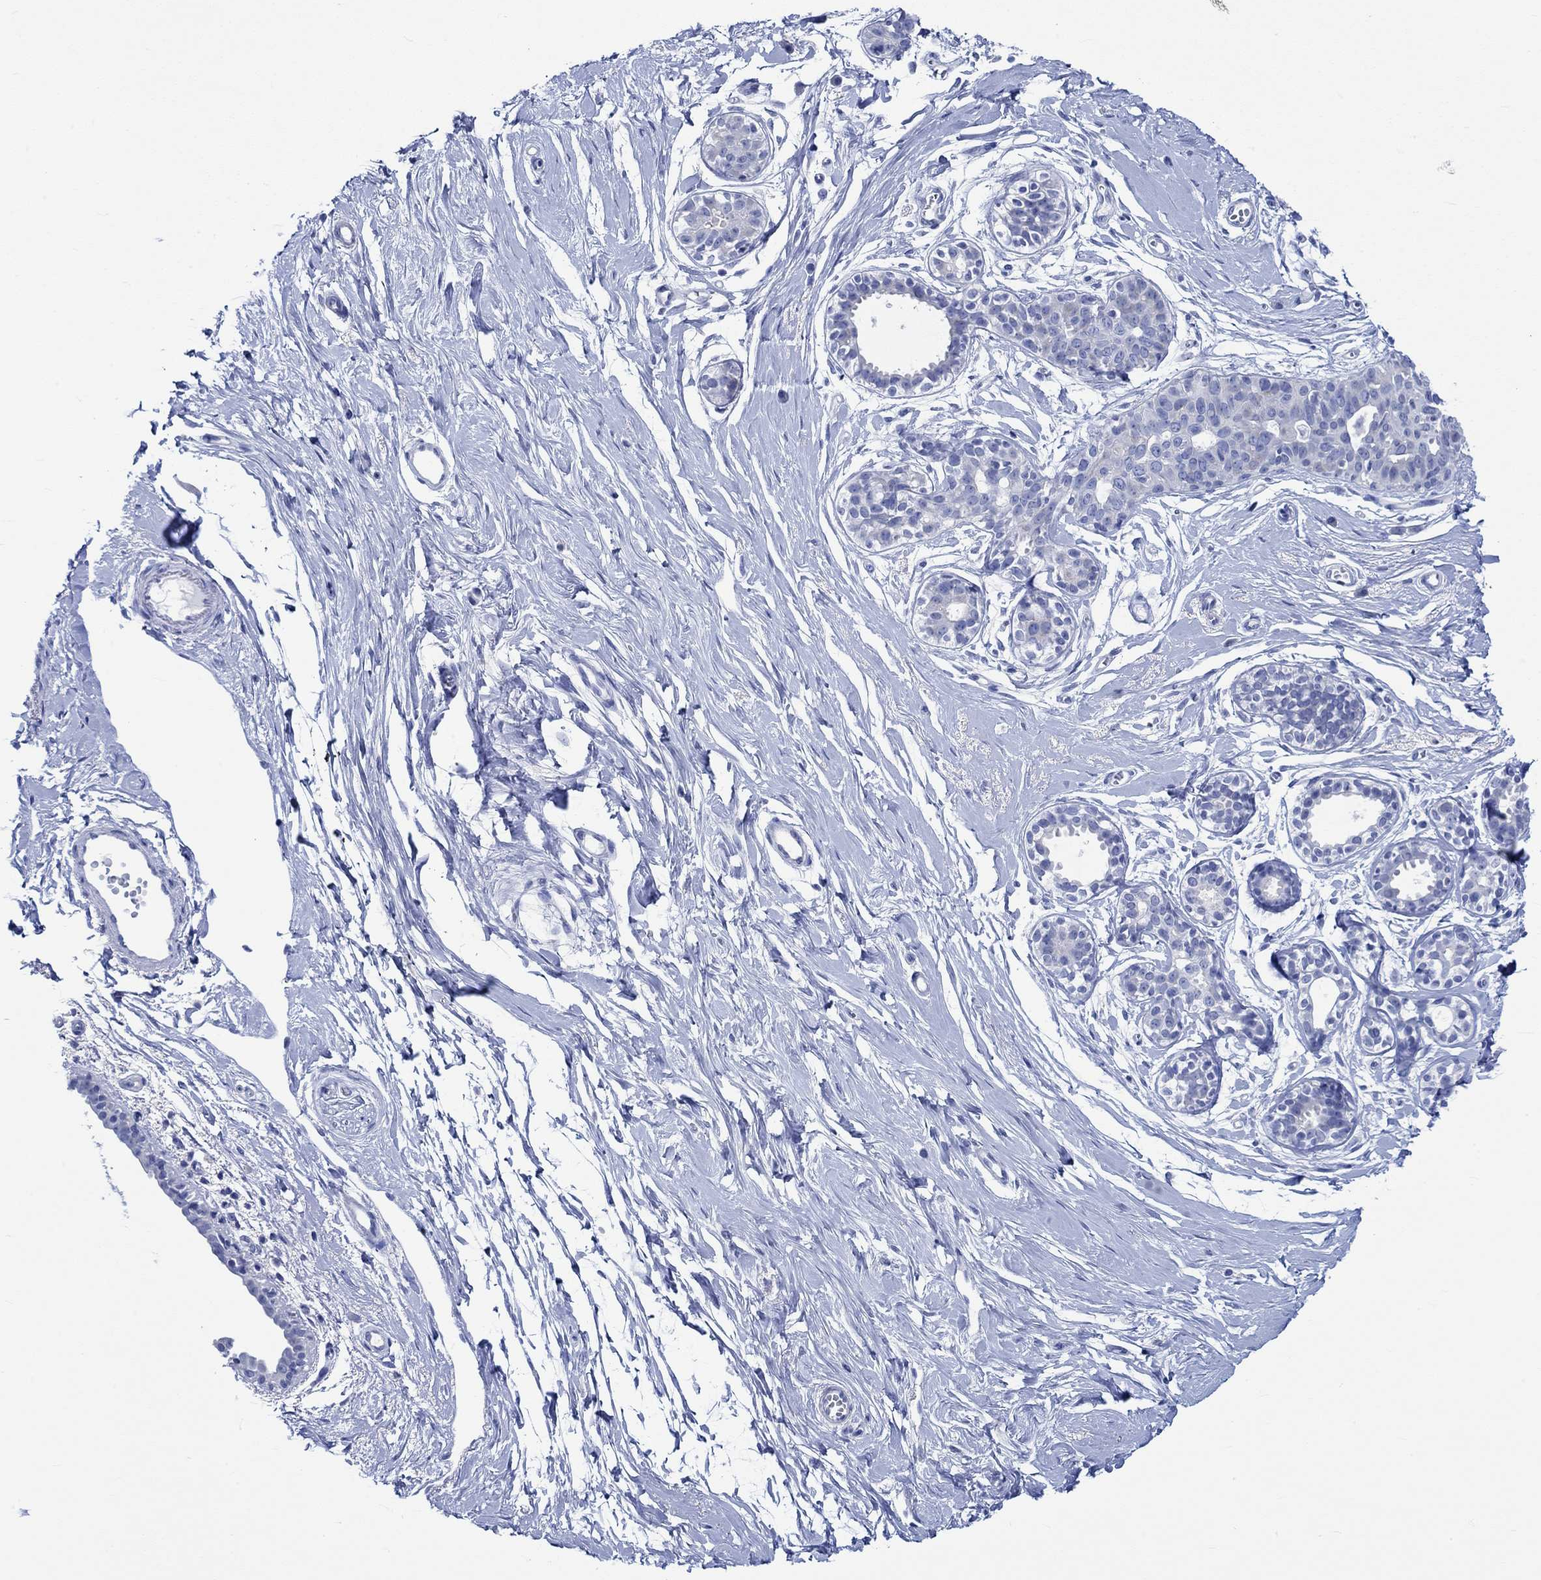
{"staining": {"intensity": "negative", "quantity": "none", "location": "none"}, "tissue": "breast", "cell_type": "Adipocytes", "image_type": "normal", "snomed": [{"axis": "morphology", "description": "Normal tissue, NOS"}, {"axis": "topography", "description": "Breast"}], "caption": "Immunohistochemistry histopathology image of normal breast: breast stained with DAB (3,3'-diaminobenzidine) reveals no significant protein positivity in adipocytes.", "gene": "PTPRN2", "patient": {"sex": "female", "age": 49}}